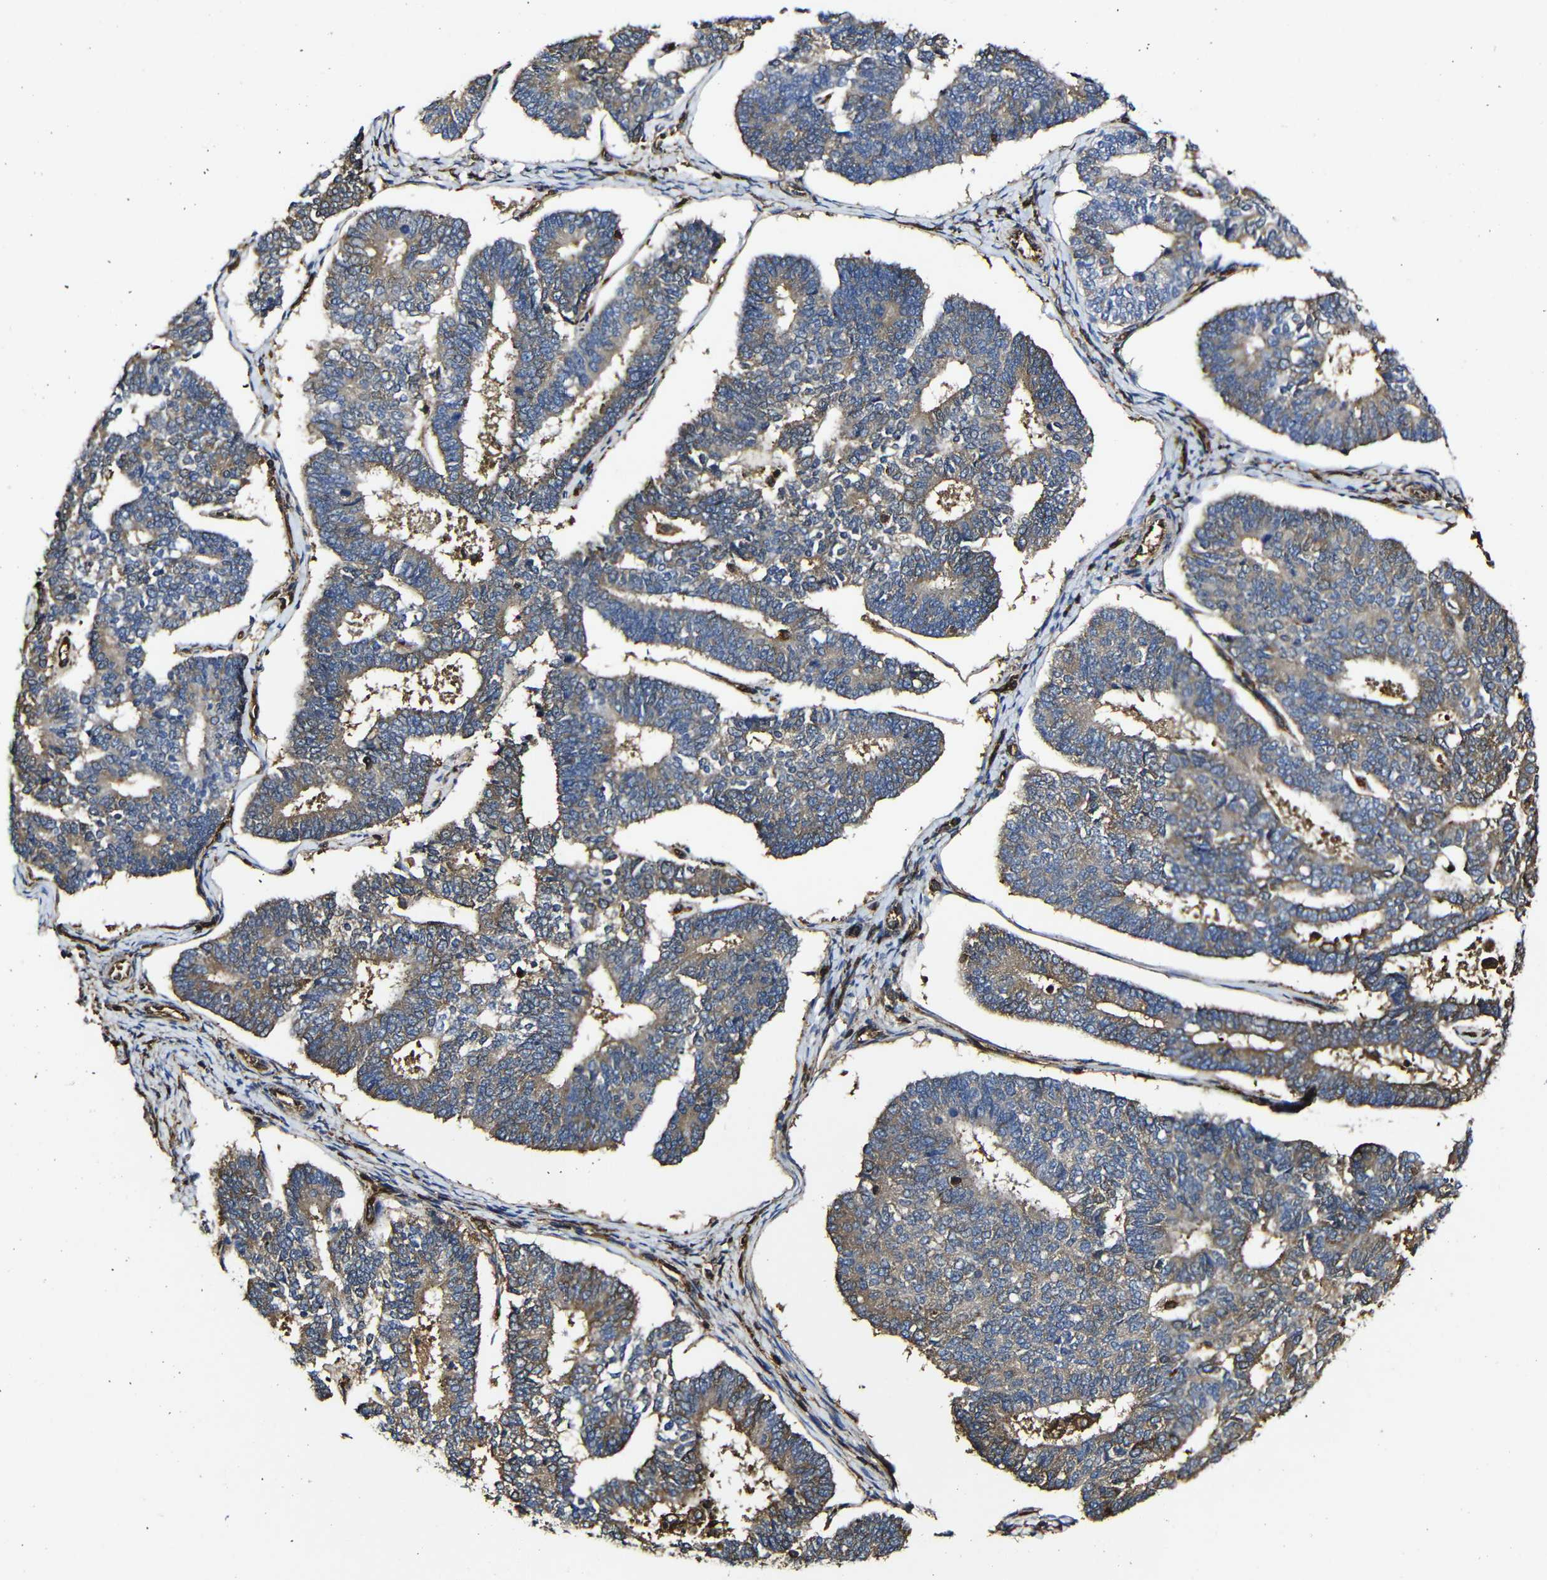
{"staining": {"intensity": "moderate", "quantity": ">75%", "location": "cytoplasmic/membranous"}, "tissue": "endometrial cancer", "cell_type": "Tumor cells", "image_type": "cancer", "snomed": [{"axis": "morphology", "description": "Adenocarcinoma, NOS"}, {"axis": "topography", "description": "Endometrium"}], "caption": "Protein positivity by IHC demonstrates moderate cytoplasmic/membranous positivity in approximately >75% of tumor cells in adenocarcinoma (endometrial).", "gene": "MSN", "patient": {"sex": "female", "age": 70}}